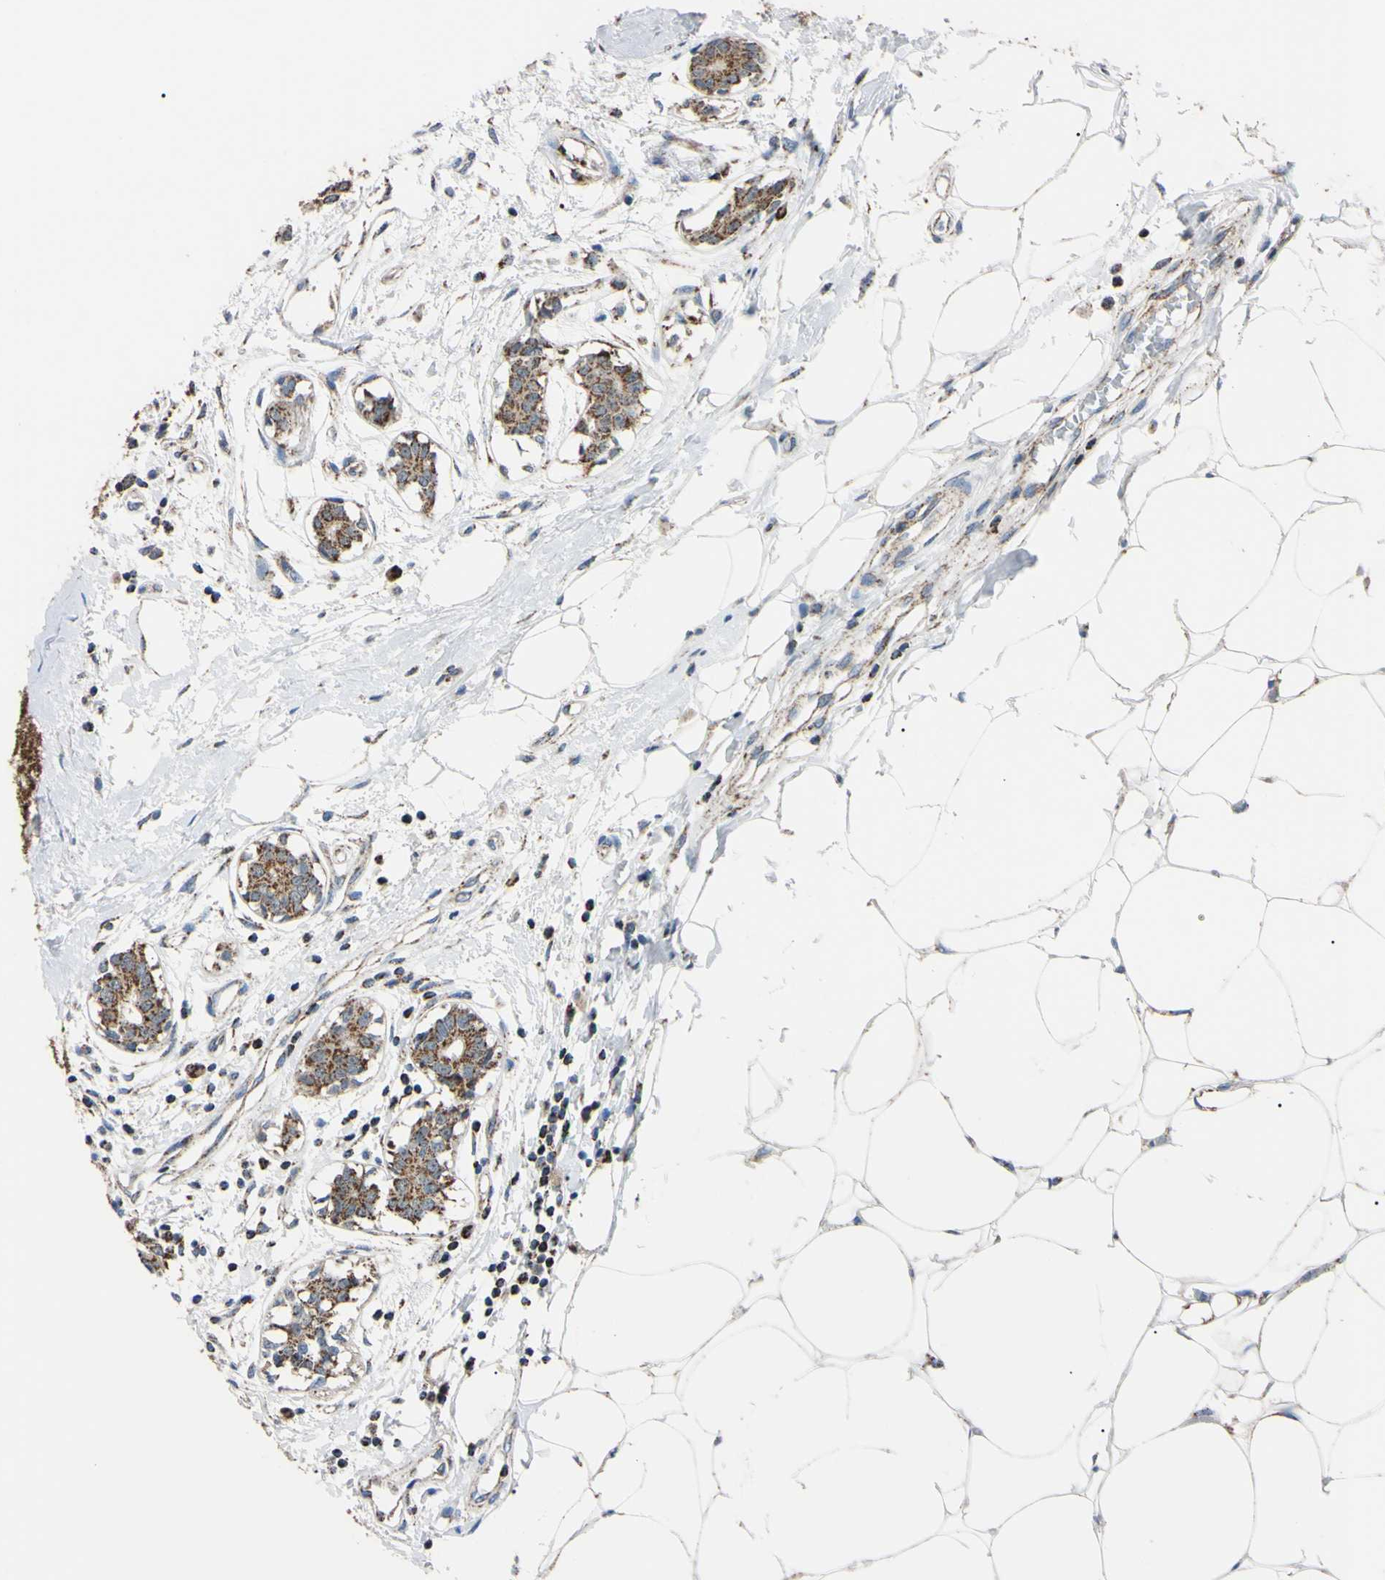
{"staining": {"intensity": "moderate", "quantity": ">75%", "location": "cytoplasmic/membranous"}, "tissue": "breast cancer", "cell_type": "Tumor cells", "image_type": "cancer", "snomed": [{"axis": "morphology", "description": "Duct carcinoma"}, {"axis": "topography", "description": "Breast"}], "caption": "Protein staining reveals moderate cytoplasmic/membranous expression in about >75% of tumor cells in breast cancer.", "gene": "CLPP", "patient": {"sex": "female", "age": 40}}